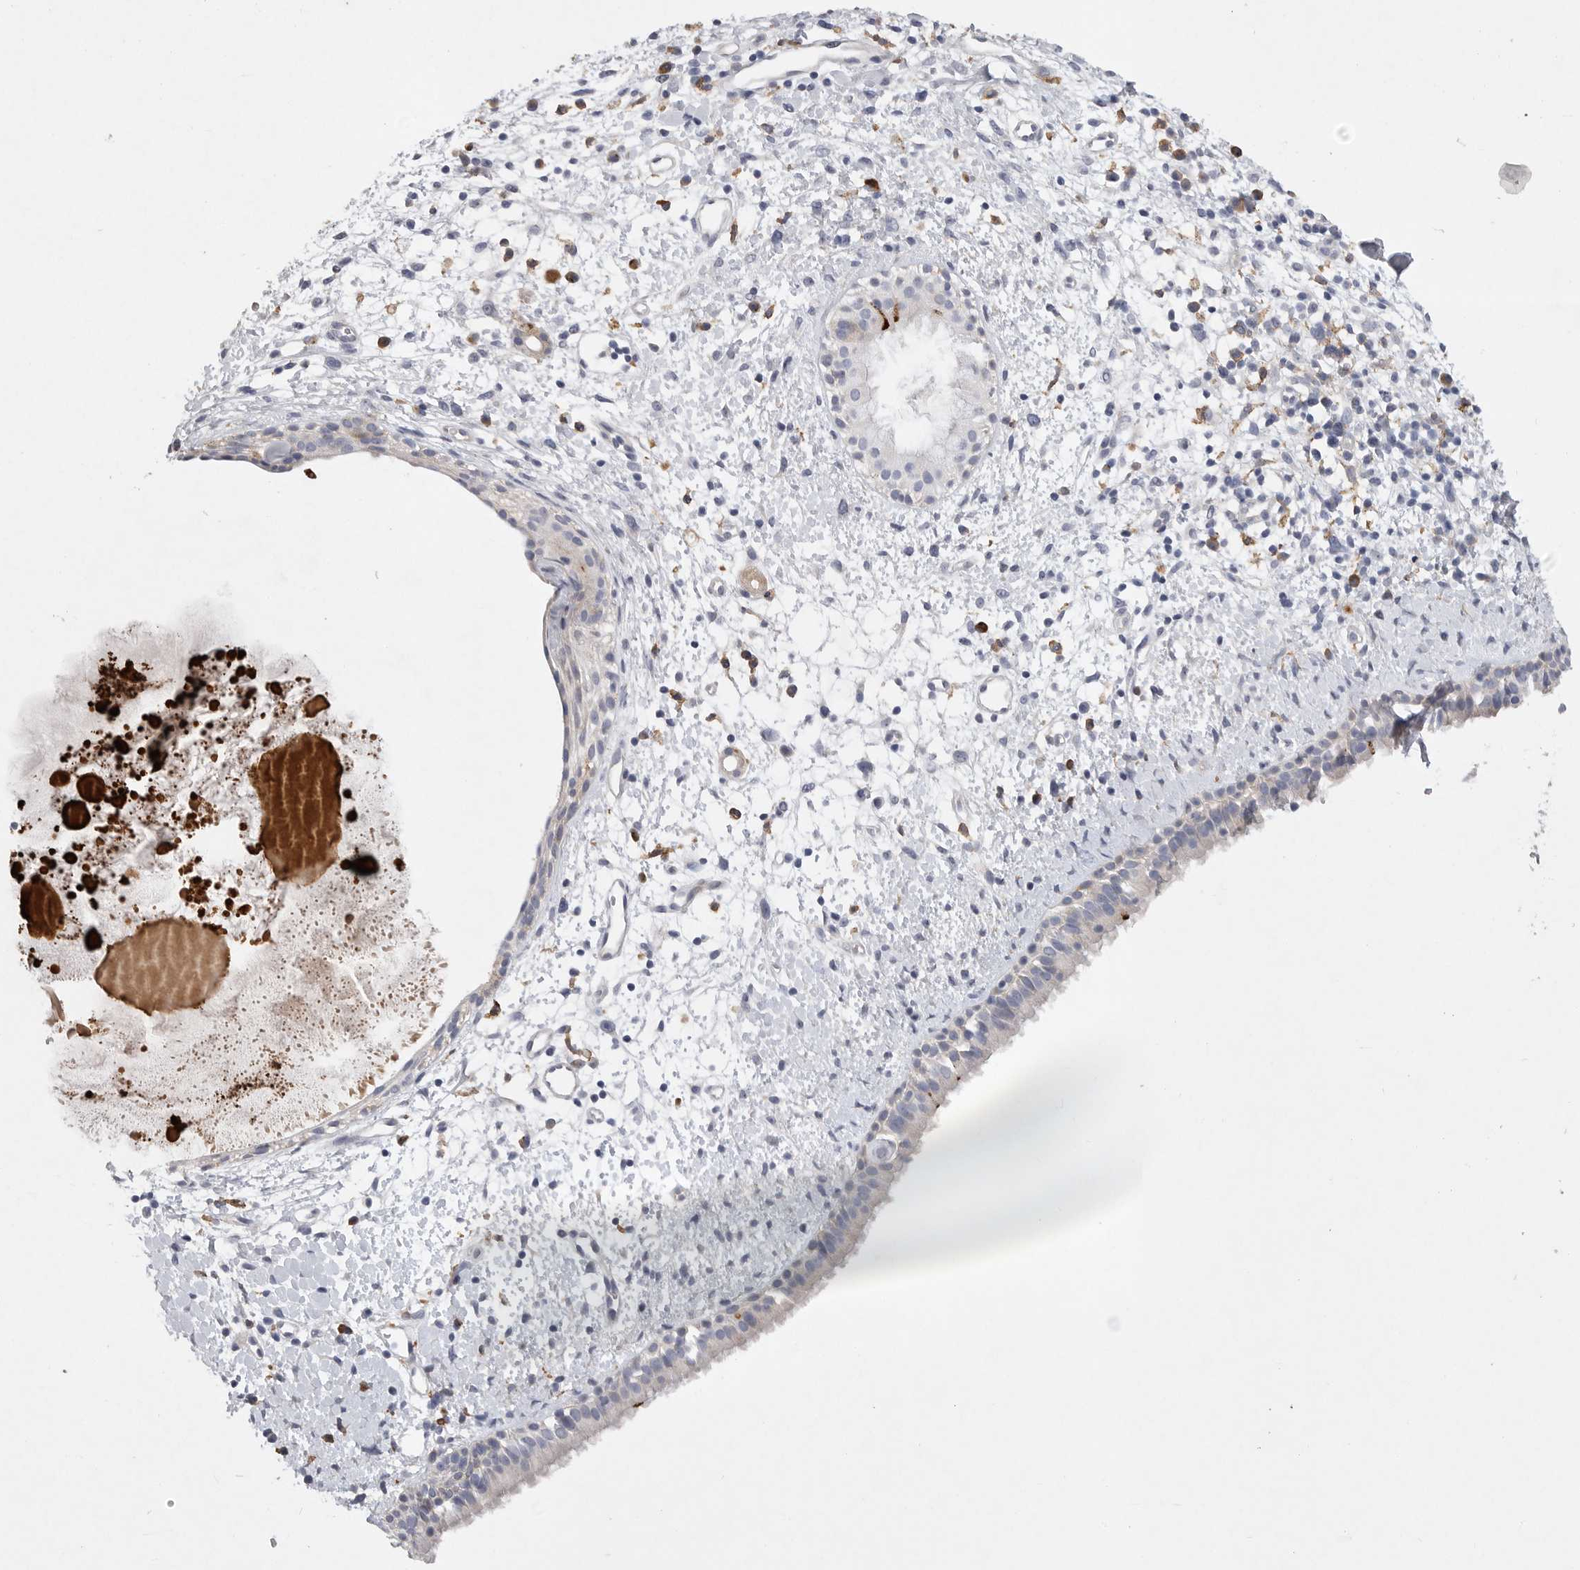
{"staining": {"intensity": "negative", "quantity": "none", "location": "none"}, "tissue": "nasopharynx", "cell_type": "Respiratory epithelial cells", "image_type": "normal", "snomed": [{"axis": "morphology", "description": "Normal tissue, NOS"}, {"axis": "topography", "description": "Nasopharynx"}], "caption": "A photomicrograph of human nasopharynx is negative for staining in respiratory epithelial cells. (DAB (3,3'-diaminobenzidine) IHC visualized using brightfield microscopy, high magnification).", "gene": "EDEM3", "patient": {"sex": "male", "age": 22}}